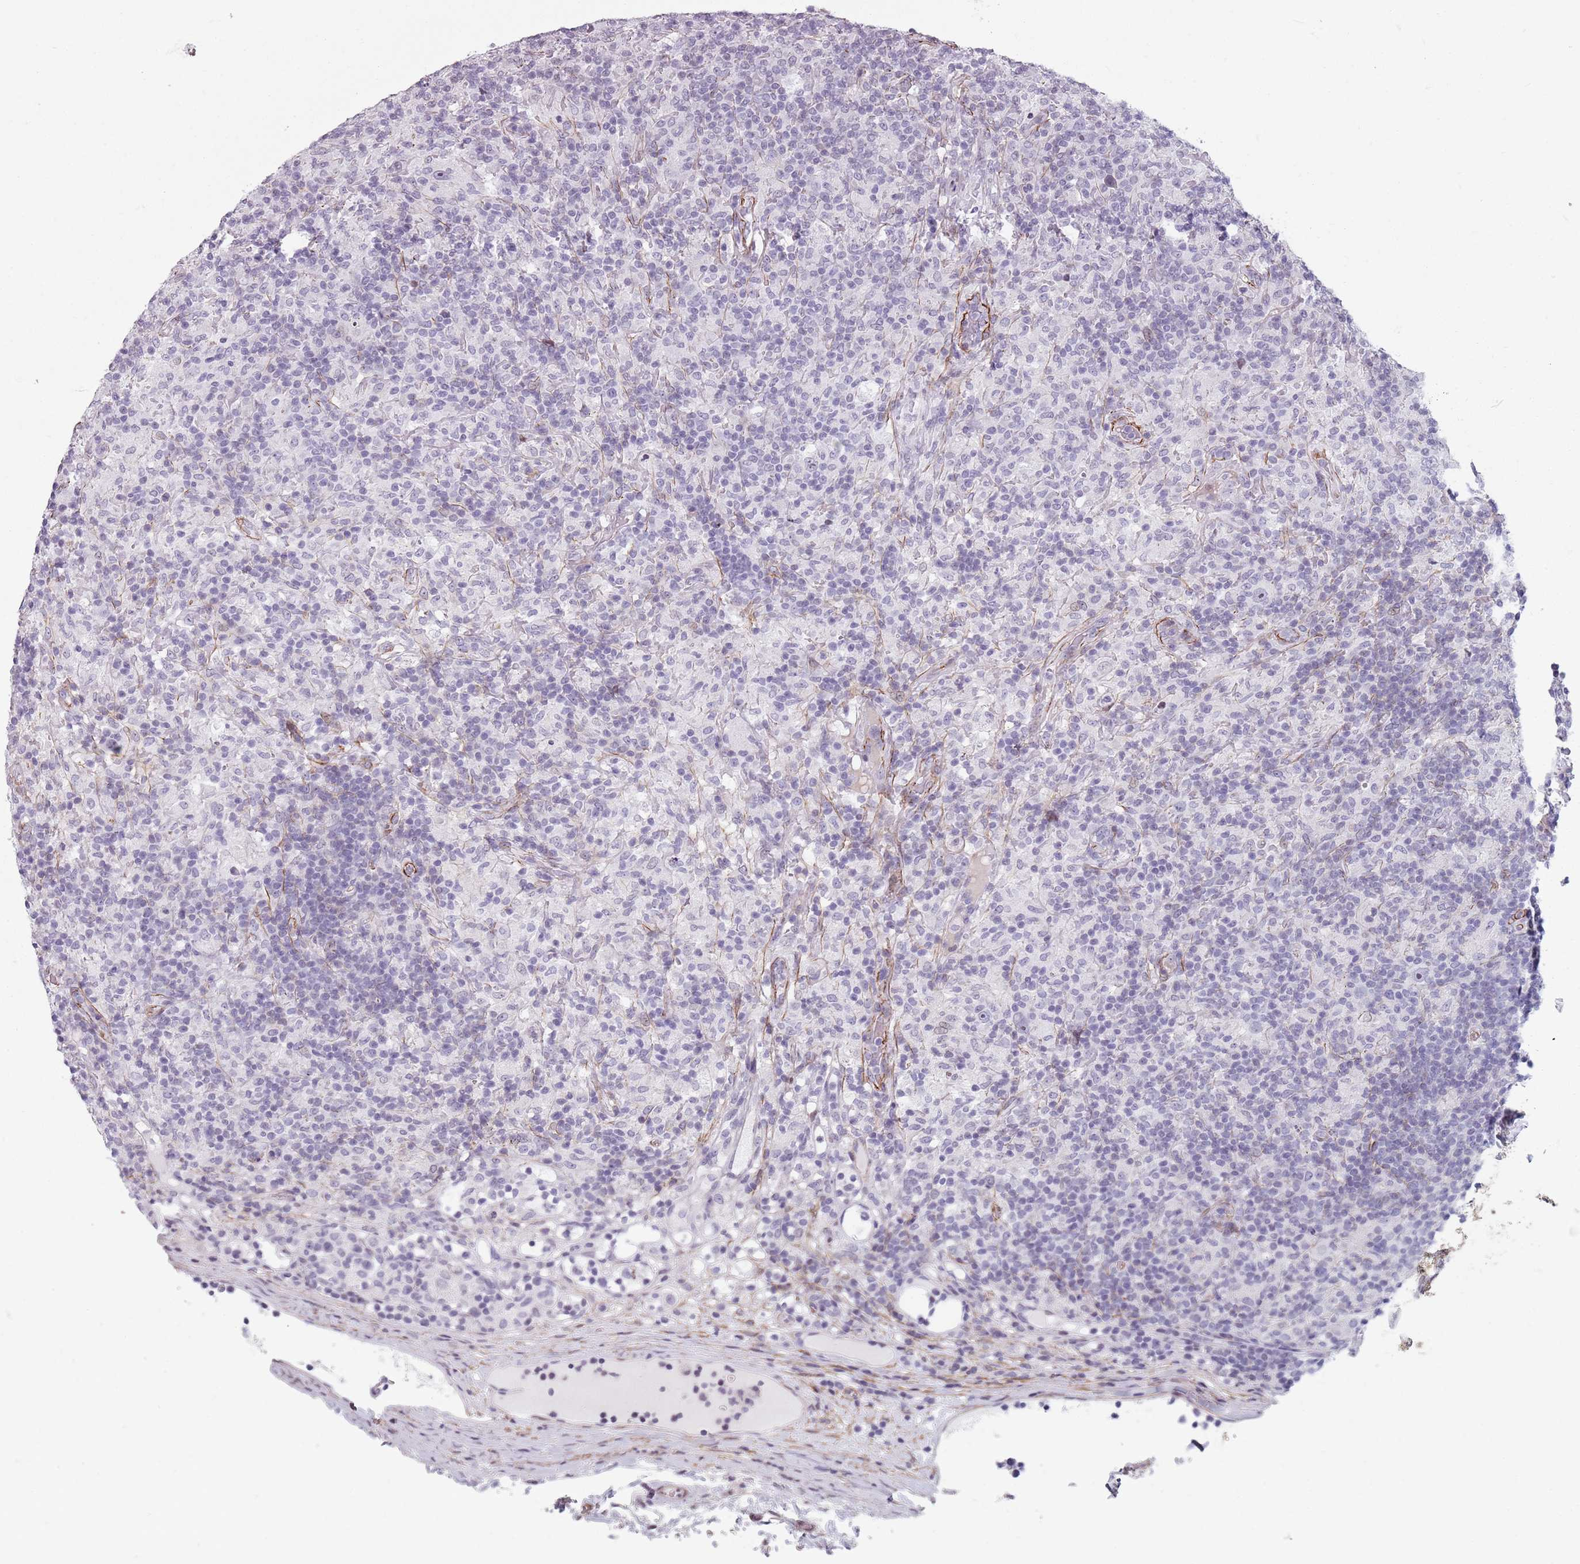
{"staining": {"intensity": "negative", "quantity": "none", "location": "none"}, "tissue": "lymphoma", "cell_type": "Tumor cells", "image_type": "cancer", "snomed": [{"axis": "morphology", "description": "Hodgkin's disease, NOS"}, {"axis": "topography", "description": "Lymph node"}], "caption": "This is an IHC histopathology image of human Hodgkin's disease. There is no staining in tumor cells.", "gene": "TMC4", "patient": {"sex": "male", "age": 70}}